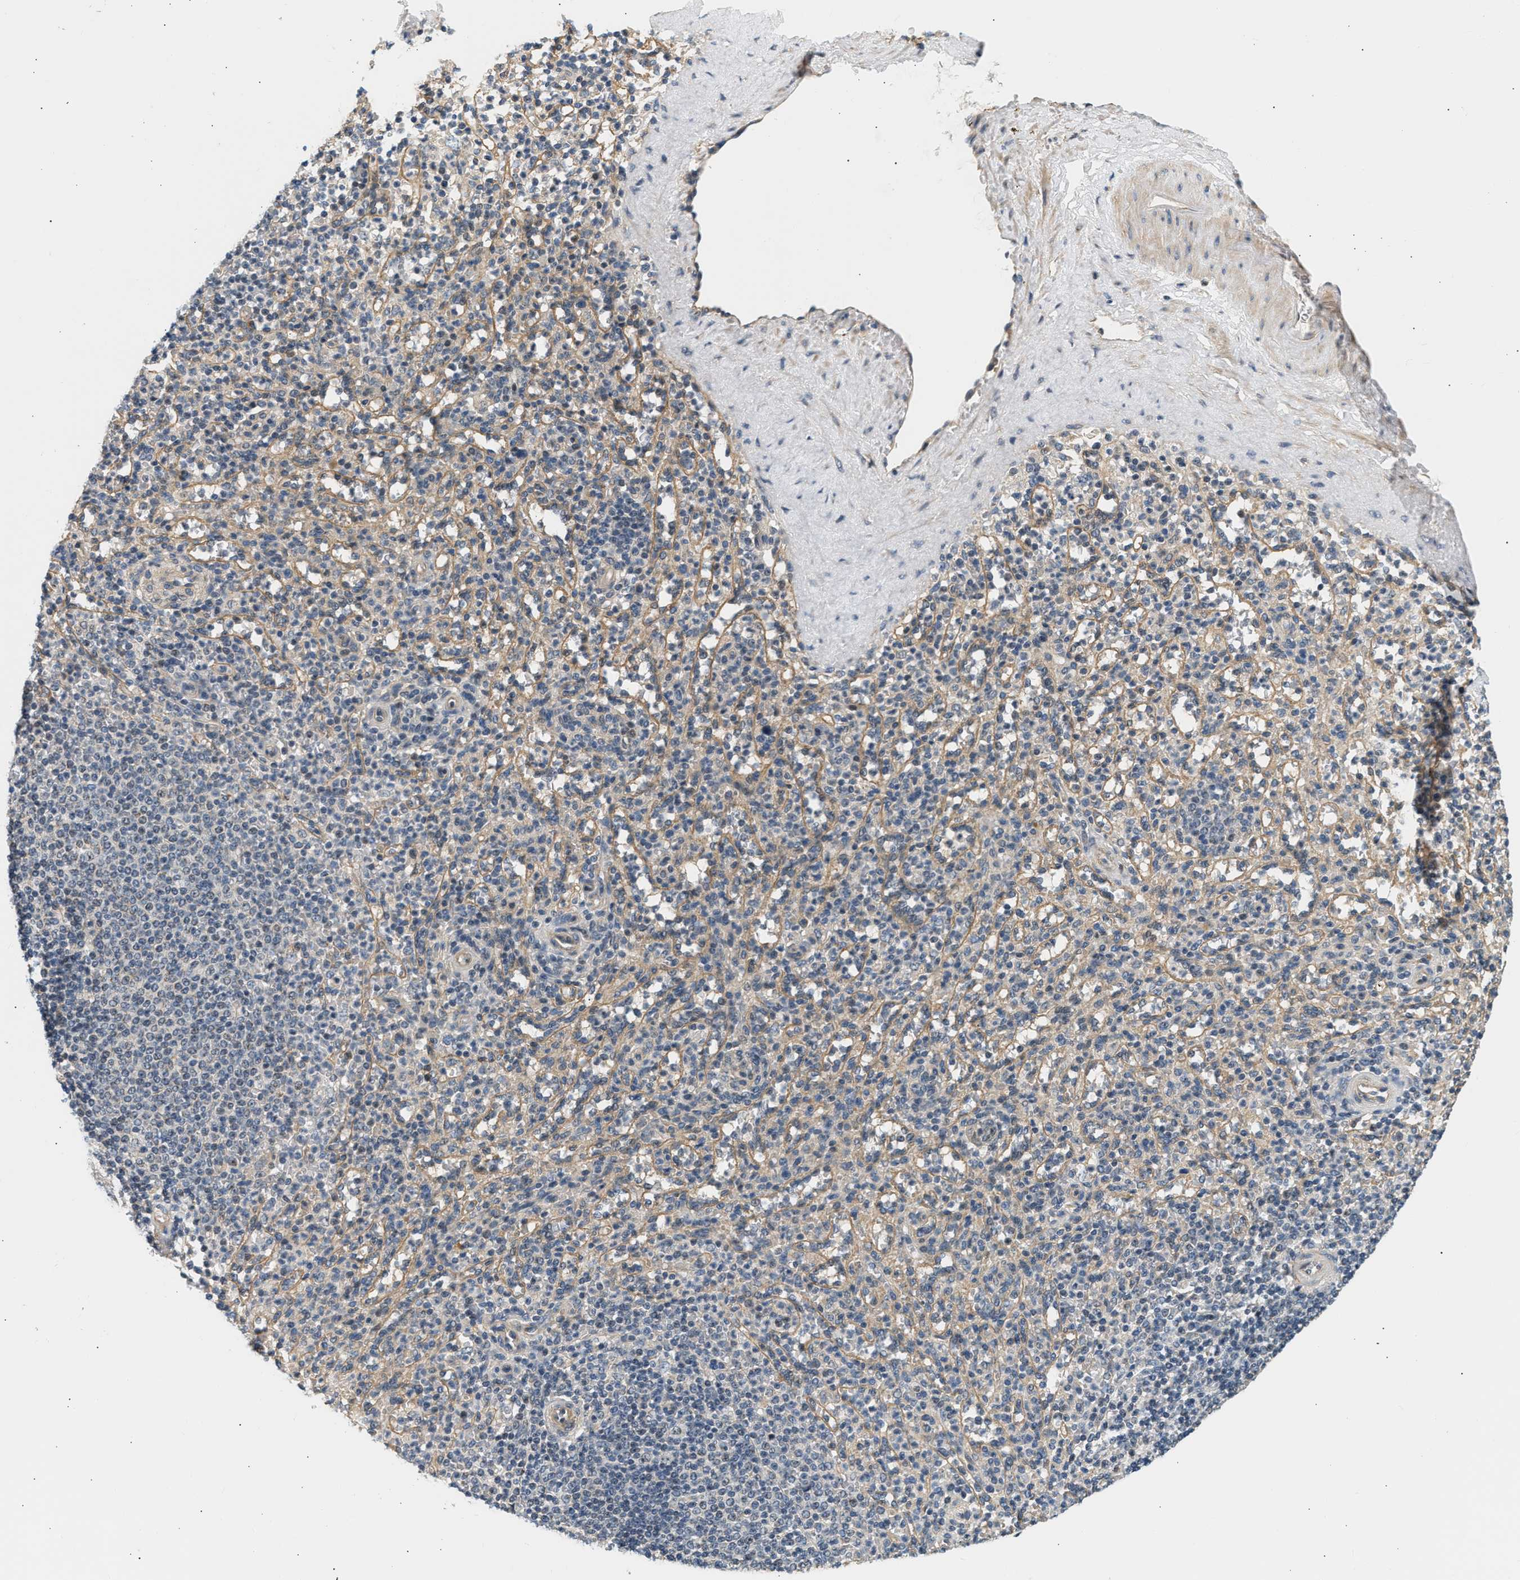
{"staining": {"intensity": "weak", "quantity": "25%-75%", "location": "cytoplasmic/membranous"}, "tissue": "spleen", "cell_type": "Cells in red pulp", "image_type": "normal", "snomed": [{"axis": "morphology", "description": "Normal tissue, NOS"}, {"axis": "topography", "description": "Spleen"}], "caption": "Immunohistochemistry micrograph of normal spleen: spleen stained using immunohistochemistry exhibits low levels of weak protein expression localized specifically in the cytoplasmic/membranous of cells in red pulp, appearing as a cytoplasmic/membranous brown color.", "gene": "WDR31", "patient": {"sex": "male", "age": 36}}